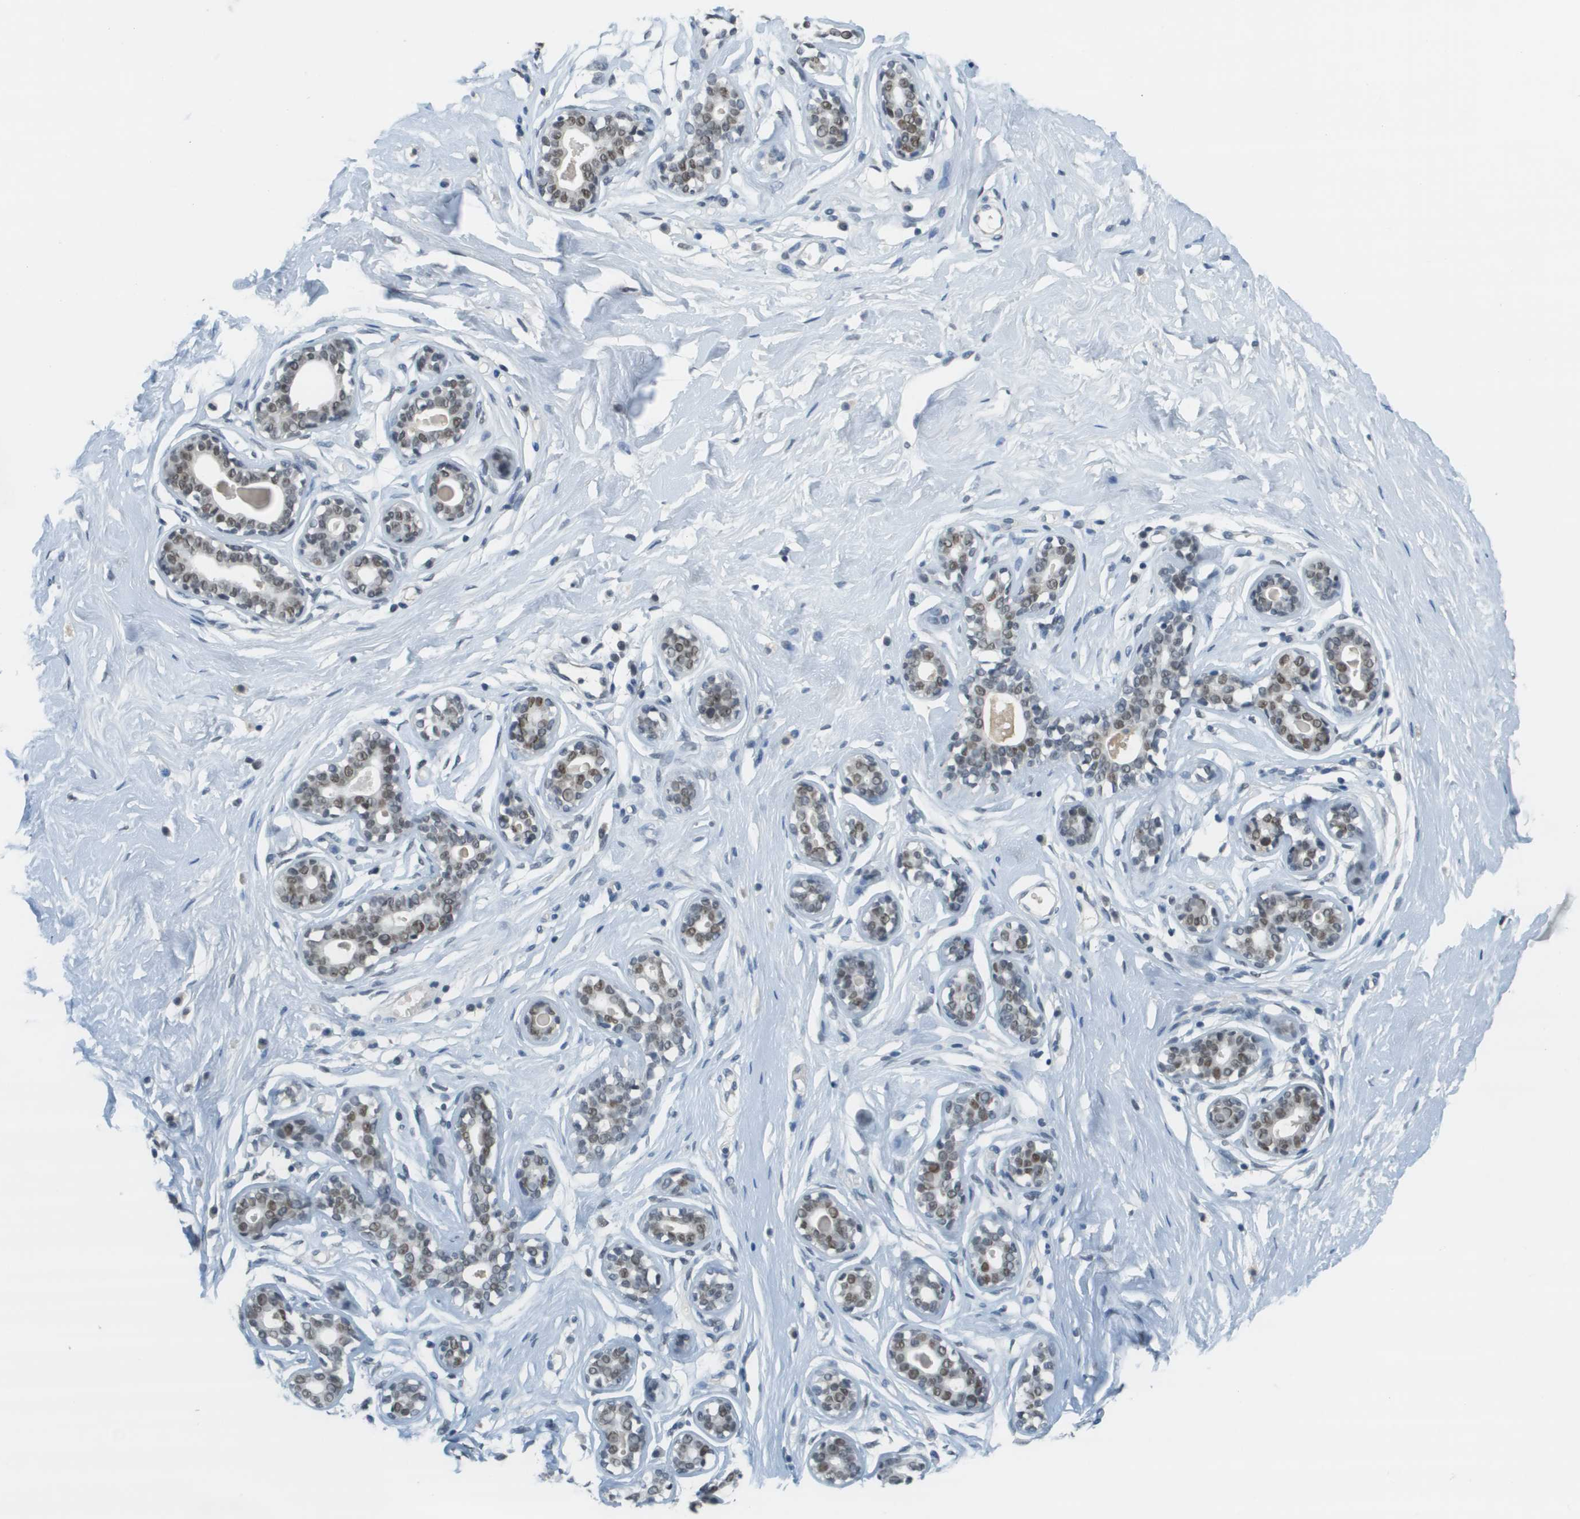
{"staining": {"intensity": "negative", "quantity": "none", "location": "none"}, "tissue": "breast", "cell_type": "Adipocytes", "image_type": "normal", "snomed": [{"axis": "morphology", "description": "Normal tissue, NOS"}, {"axis": "topography", "description": "Breast"}], "caption": "Normal breast was stained to show a protein in brown. There is no significant positivity in adipocytes.", "gene": "CBX5", "patient": {"sex": "female", "age": 23}}